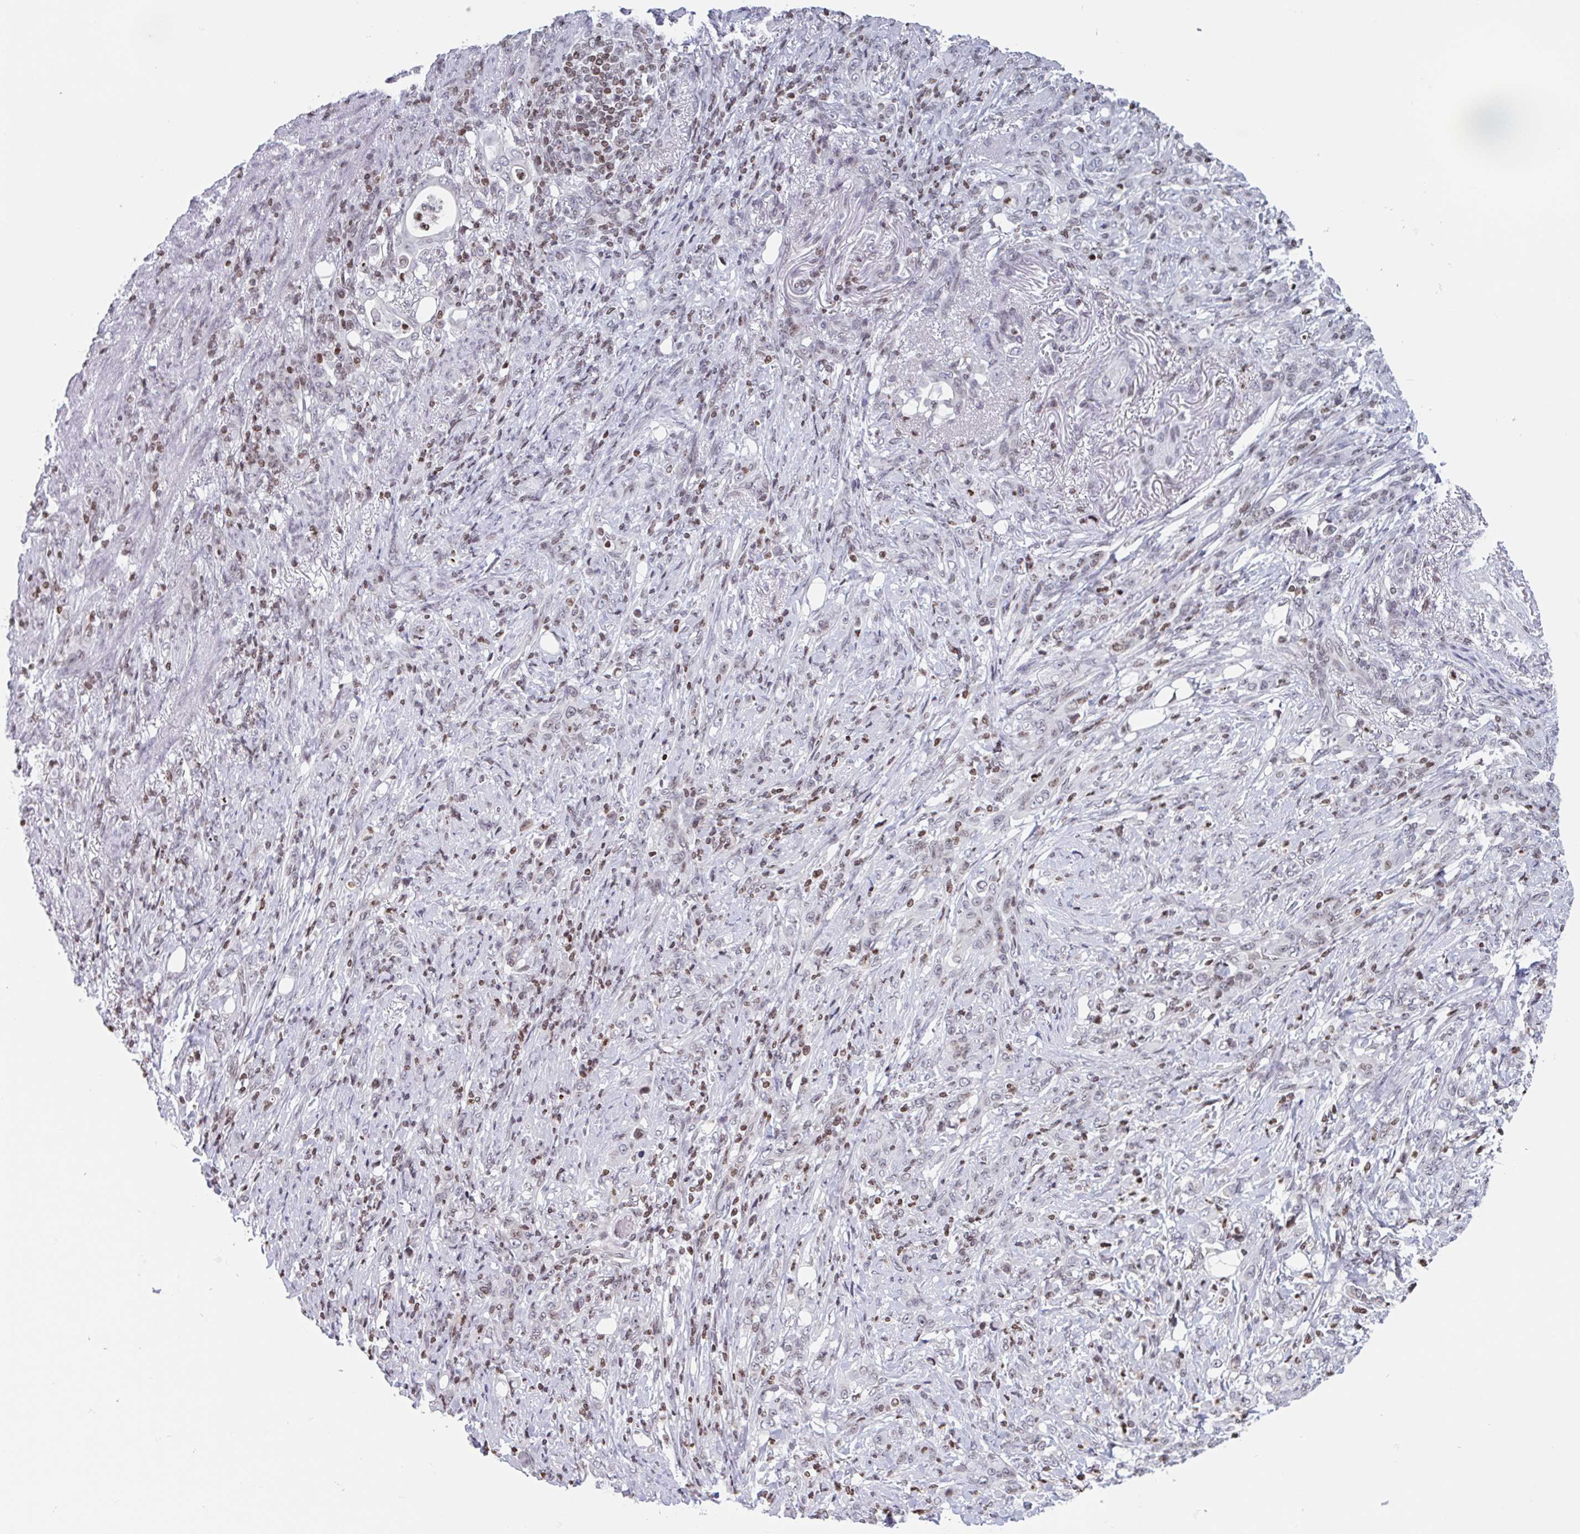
{"staining": {"intensity": "weak", "quantity": "25%-75%", "location": "nuclear"}, "tissue": "stomach cancer", "cell_type": "Tumor cells", "image_type": "cancer", "snomed": [{"axis": "morphology", "description": "Normal tissue, NOS"}, {"axis": "morphology", "description": "Adenocarcinoma, NOS"}, {"axis": "topography", "description": "Stomach"}], "caption": "Immunohistochemical staining of human stomach adenocarcinoma demonstrates weak nuclear protein staining in about 25%-75% of tumor cells.", "gene": "NOL6", "patient": {"sex": "female", "age": 79}}